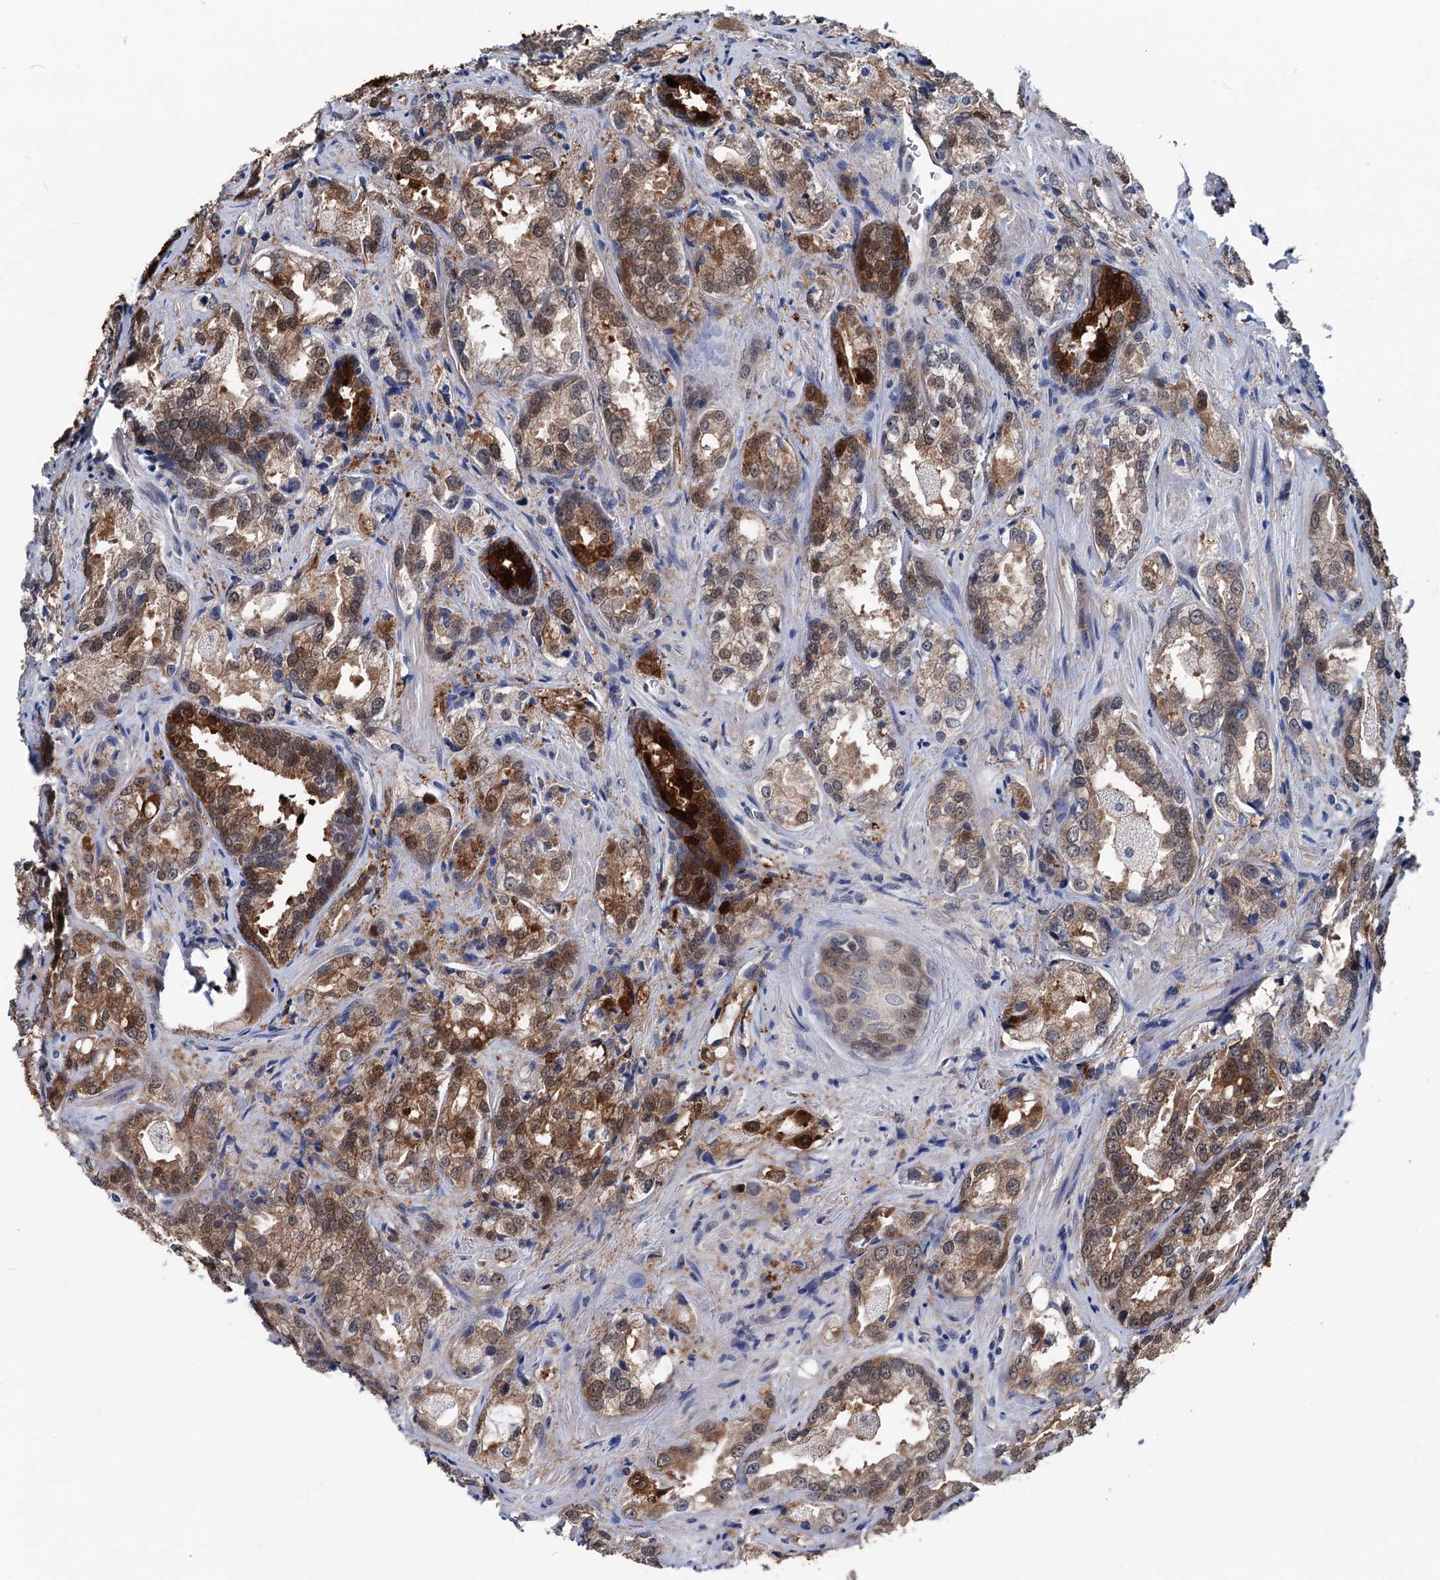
{"staining": {"intensity": "moderate", "quantity": ">75%", "location": "cytoplasmic/membranous,nuclear"}, "tissue": "prostate cancer", "cell_type": "Tumor cells", "image_type": "cancer", "snomed": [{"axis": "morphology", "description": "Adenocarcinoma, Low grade"}, {"axis": "topography", "description": "Prostate"}], "caption": "This micrograph shows prostate cancer stained with IHC to label a protein in brown. The cytoplasmic/membranous and nuclear of tumor cells show moderate positivity for the protein. Nuclei are counter-stained blue.", "gene": "GLO1", "patient": {"sex": "male", "age": 47}}